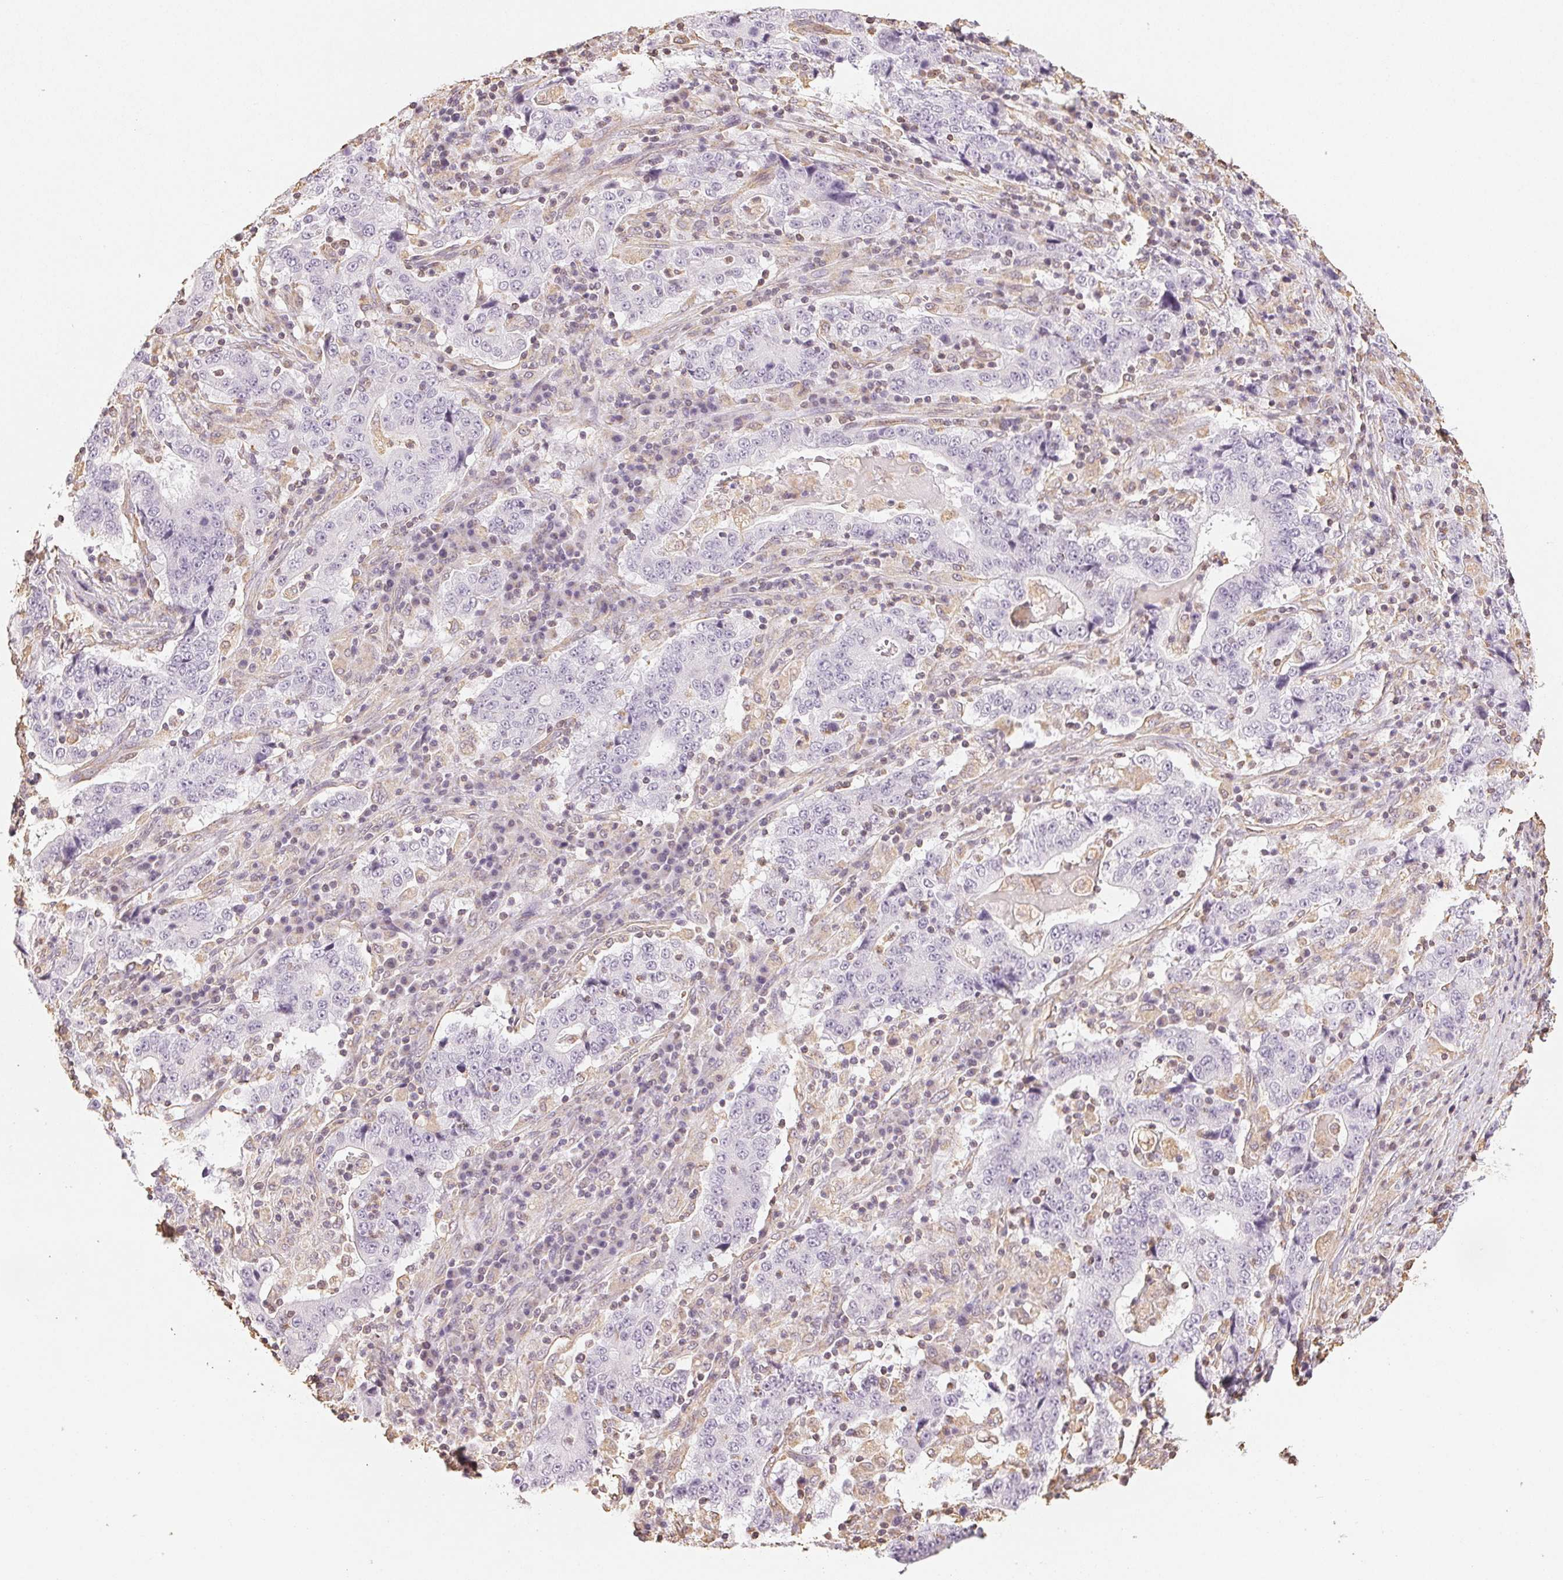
{"staining": {"intensity": "negative", "quantity": "none", "location": "none"}, "tissue": "stomach cancer", "cell_type": "Tumor cells", "image_type": "cancer", "snomed": [{"axis": "morphology", "description": "Normal tissue, NOS"}, {"axis": "morphology", "description": "Adenocarcinoma, NOS"}, {"axis": "topography", "description": "Stomach, upper"}, {"axis": "topography", "description": "Stomach"}], "caption": "Protein analysis of stomach adenocarcinoma exhibits no significant staining in tumor cells.", "gene": "COL7A1", "patient": {"sex": "male", "age": 59}}